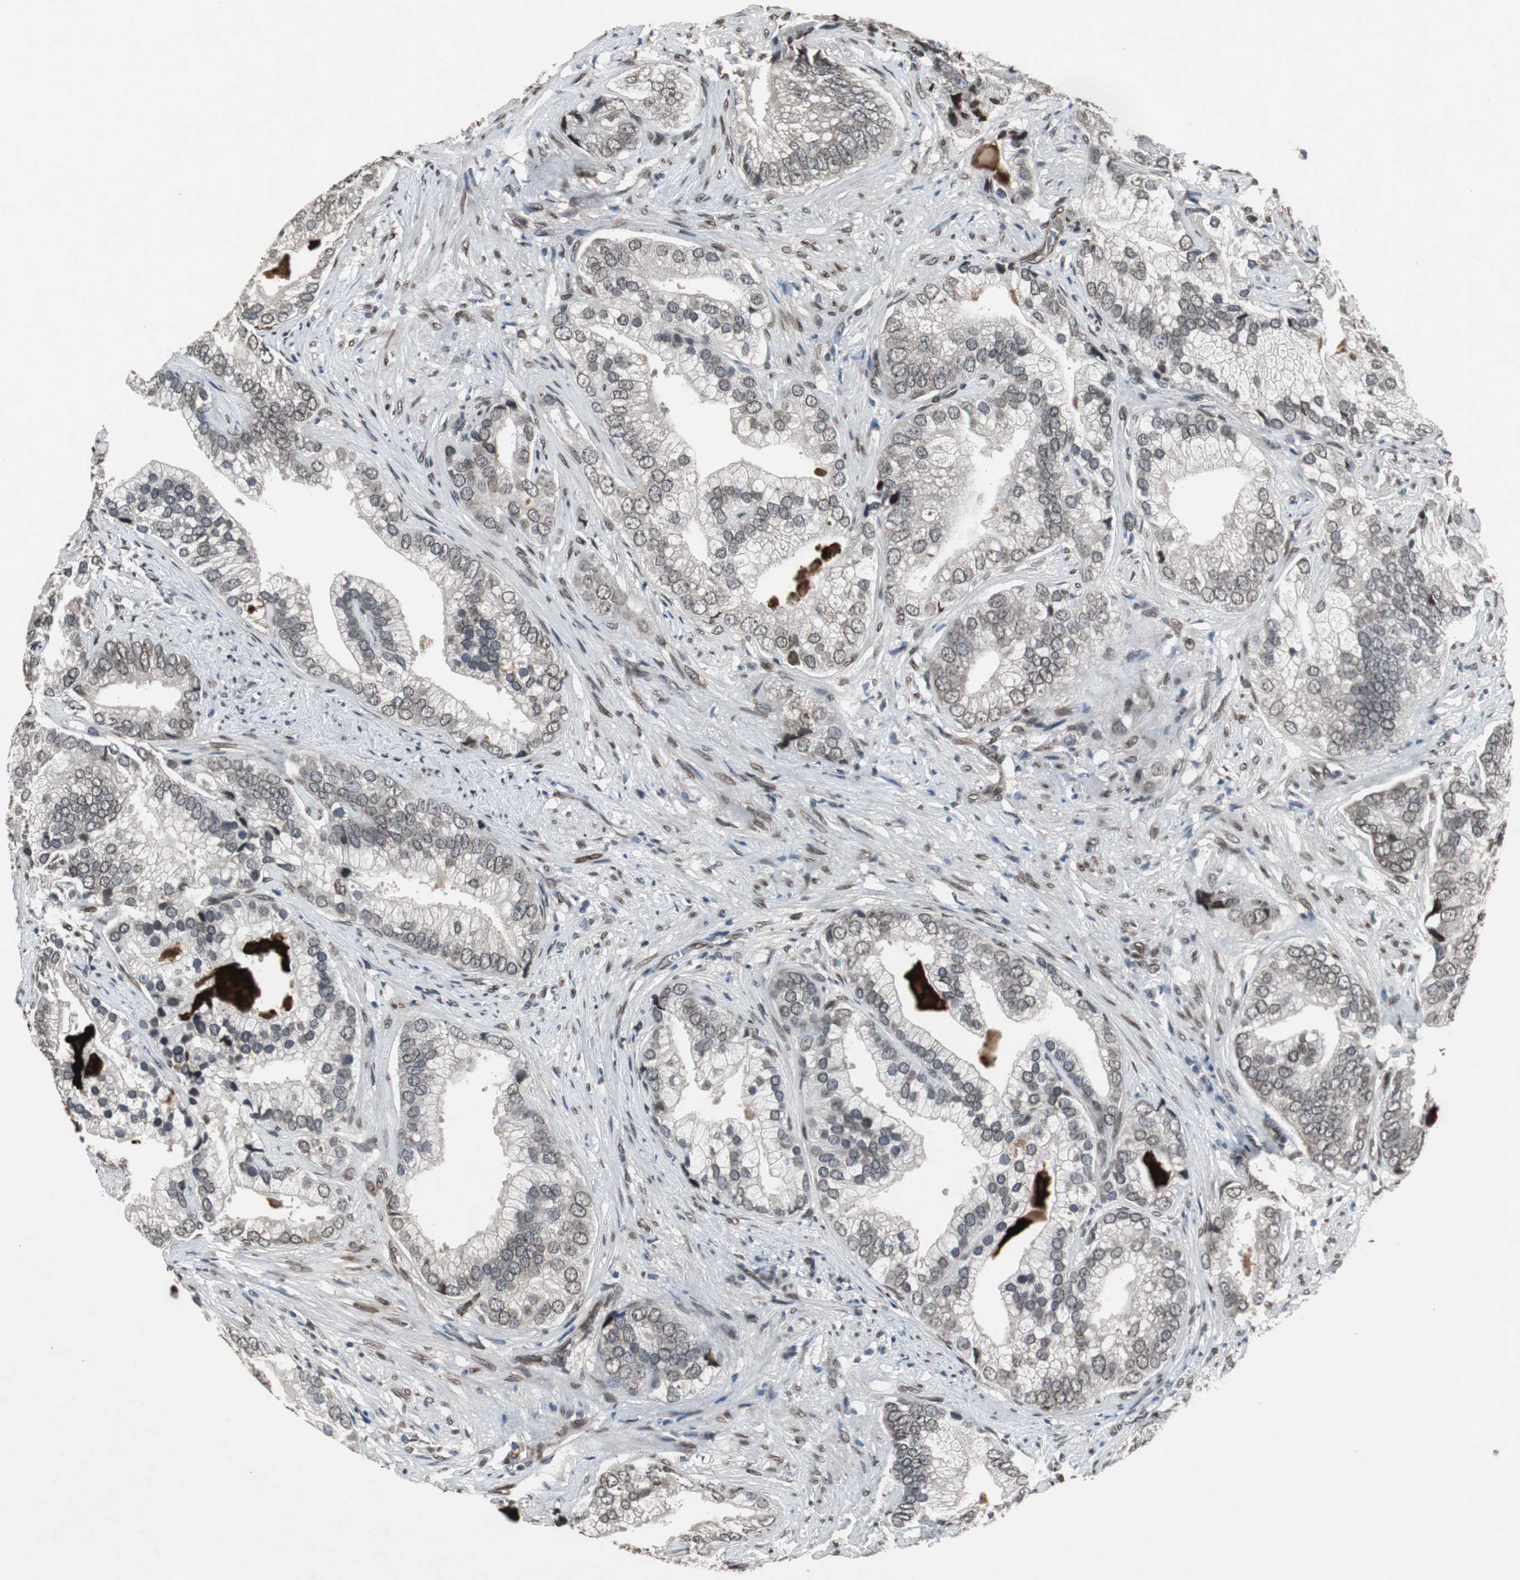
{"staining": {"intensity": "moderate", "quantity": "25%-75%", "location": "cytoplasmic/membranous,nuclear"}, "tissue": "prostate cancer", "cell_type": "Tumor cells", "image_type": "cancer", "snomed": [{"axis": "morphology", "description": "Adenocarcinoma, Low grade"}, {"axis": "topography", "description": "Prostate"}], "caption": "This image exhibits immunohistochemistry (IHC) staining of human prostate cancer (adenocarcinoma (low-grade)), with medium moderate cytoplasmic/membranous and nuclear expression in approximately 25%-75% of tumor cells.", "gene": "LMNA", "patient": {"sex": "male", "age": 71}}